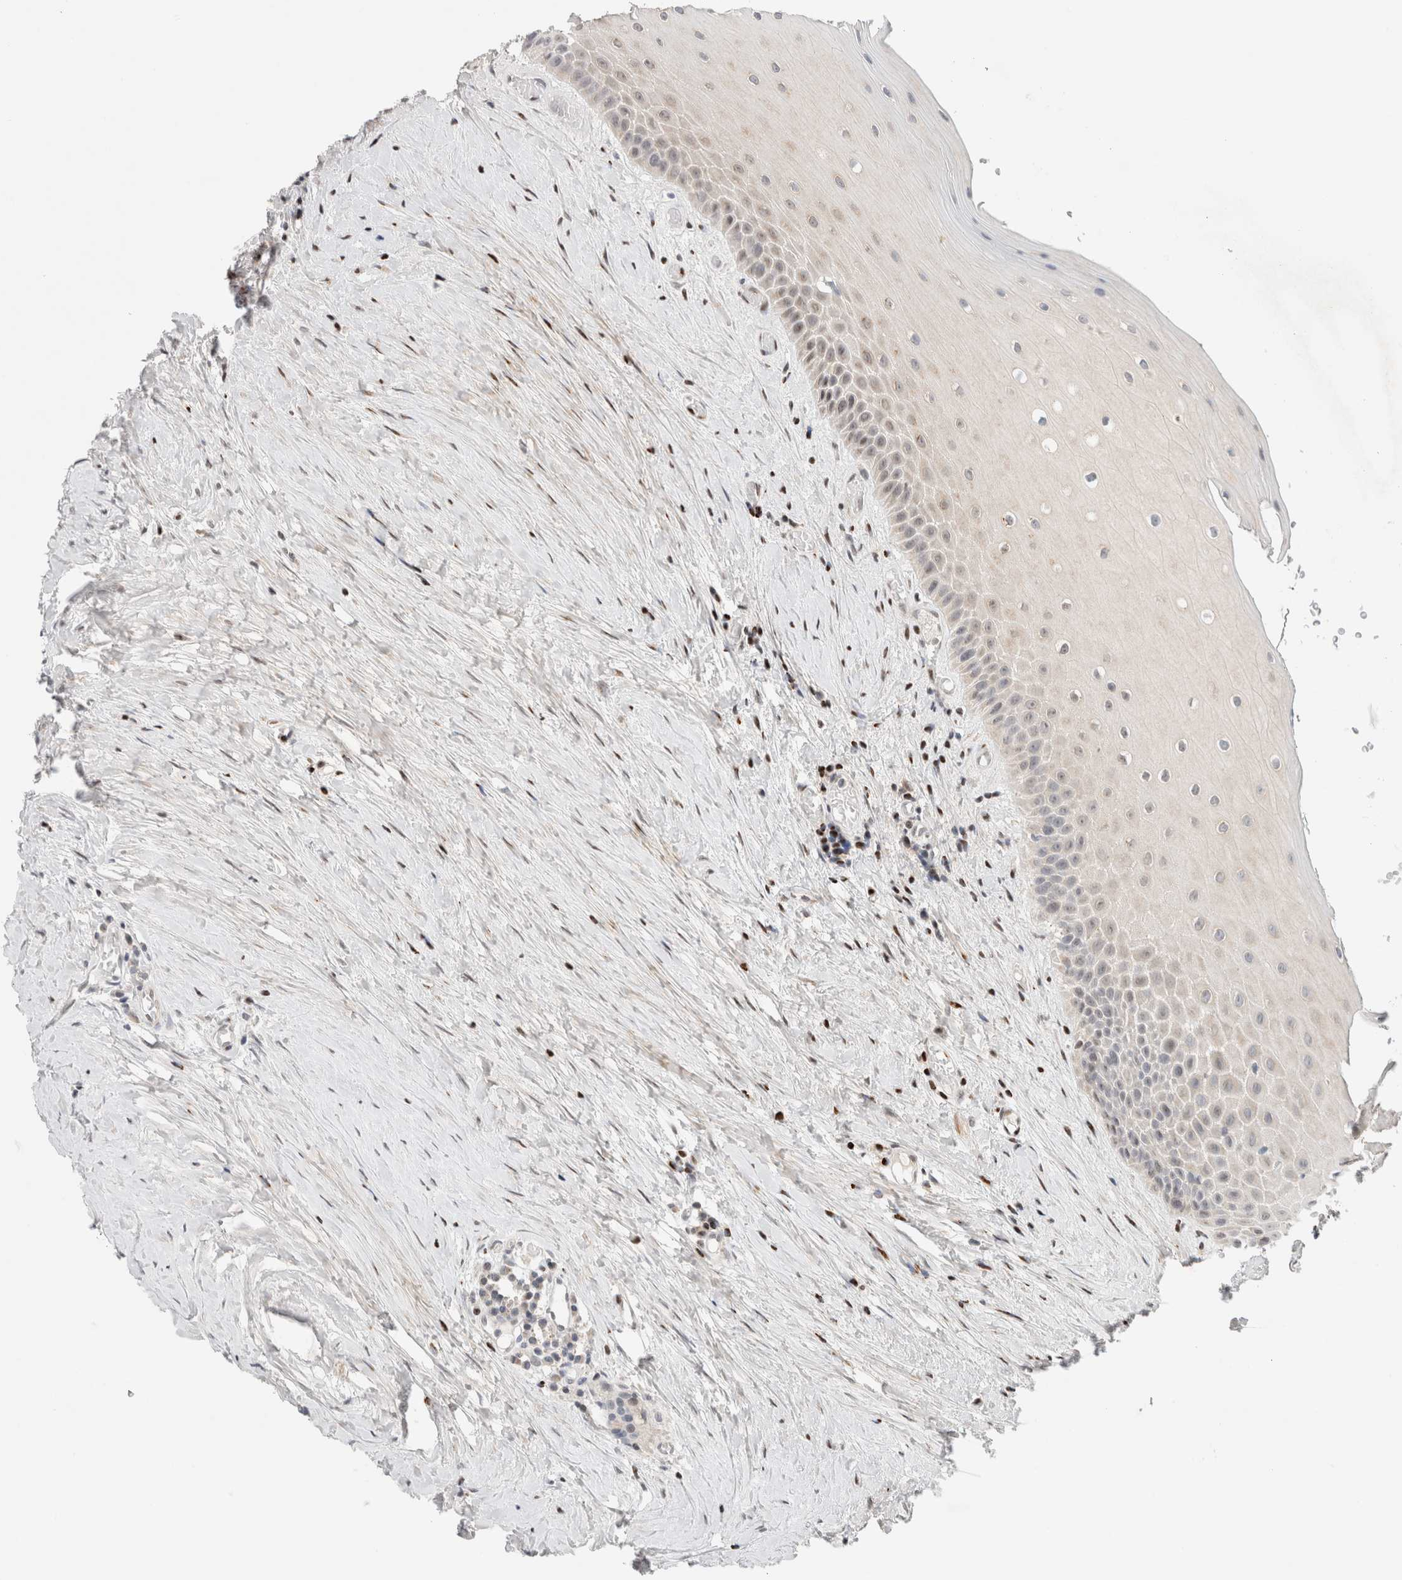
{"staining": {"intensity": "weak", "quantity": "25%-75%", "location": "nuclear"}, "tissue": "oral mucosa", "cell_type": "Squamous epithelial cells", "image_type": "normal", "snomed": [{"axis": "morphology", "description": "Normal tissue, NOS"}, {"axis": "topography", "description": "Skeletal muscle"}, {"axis": "topography", "description": "Oral tissue"}, {"axis": "topography", "description": "Peripheral nerve tissue"}], "caption": "Squamous epithelial cells show low levels of weak nuclear staining in approximately 25%-75% of cells in normal oral mucosa. (DAB (3,3'-diaminobenzidine) IHC with brightfield microscopy, high magnification).", "gene": "ERI3", "patient": {"sex": "female", "age": 84}}